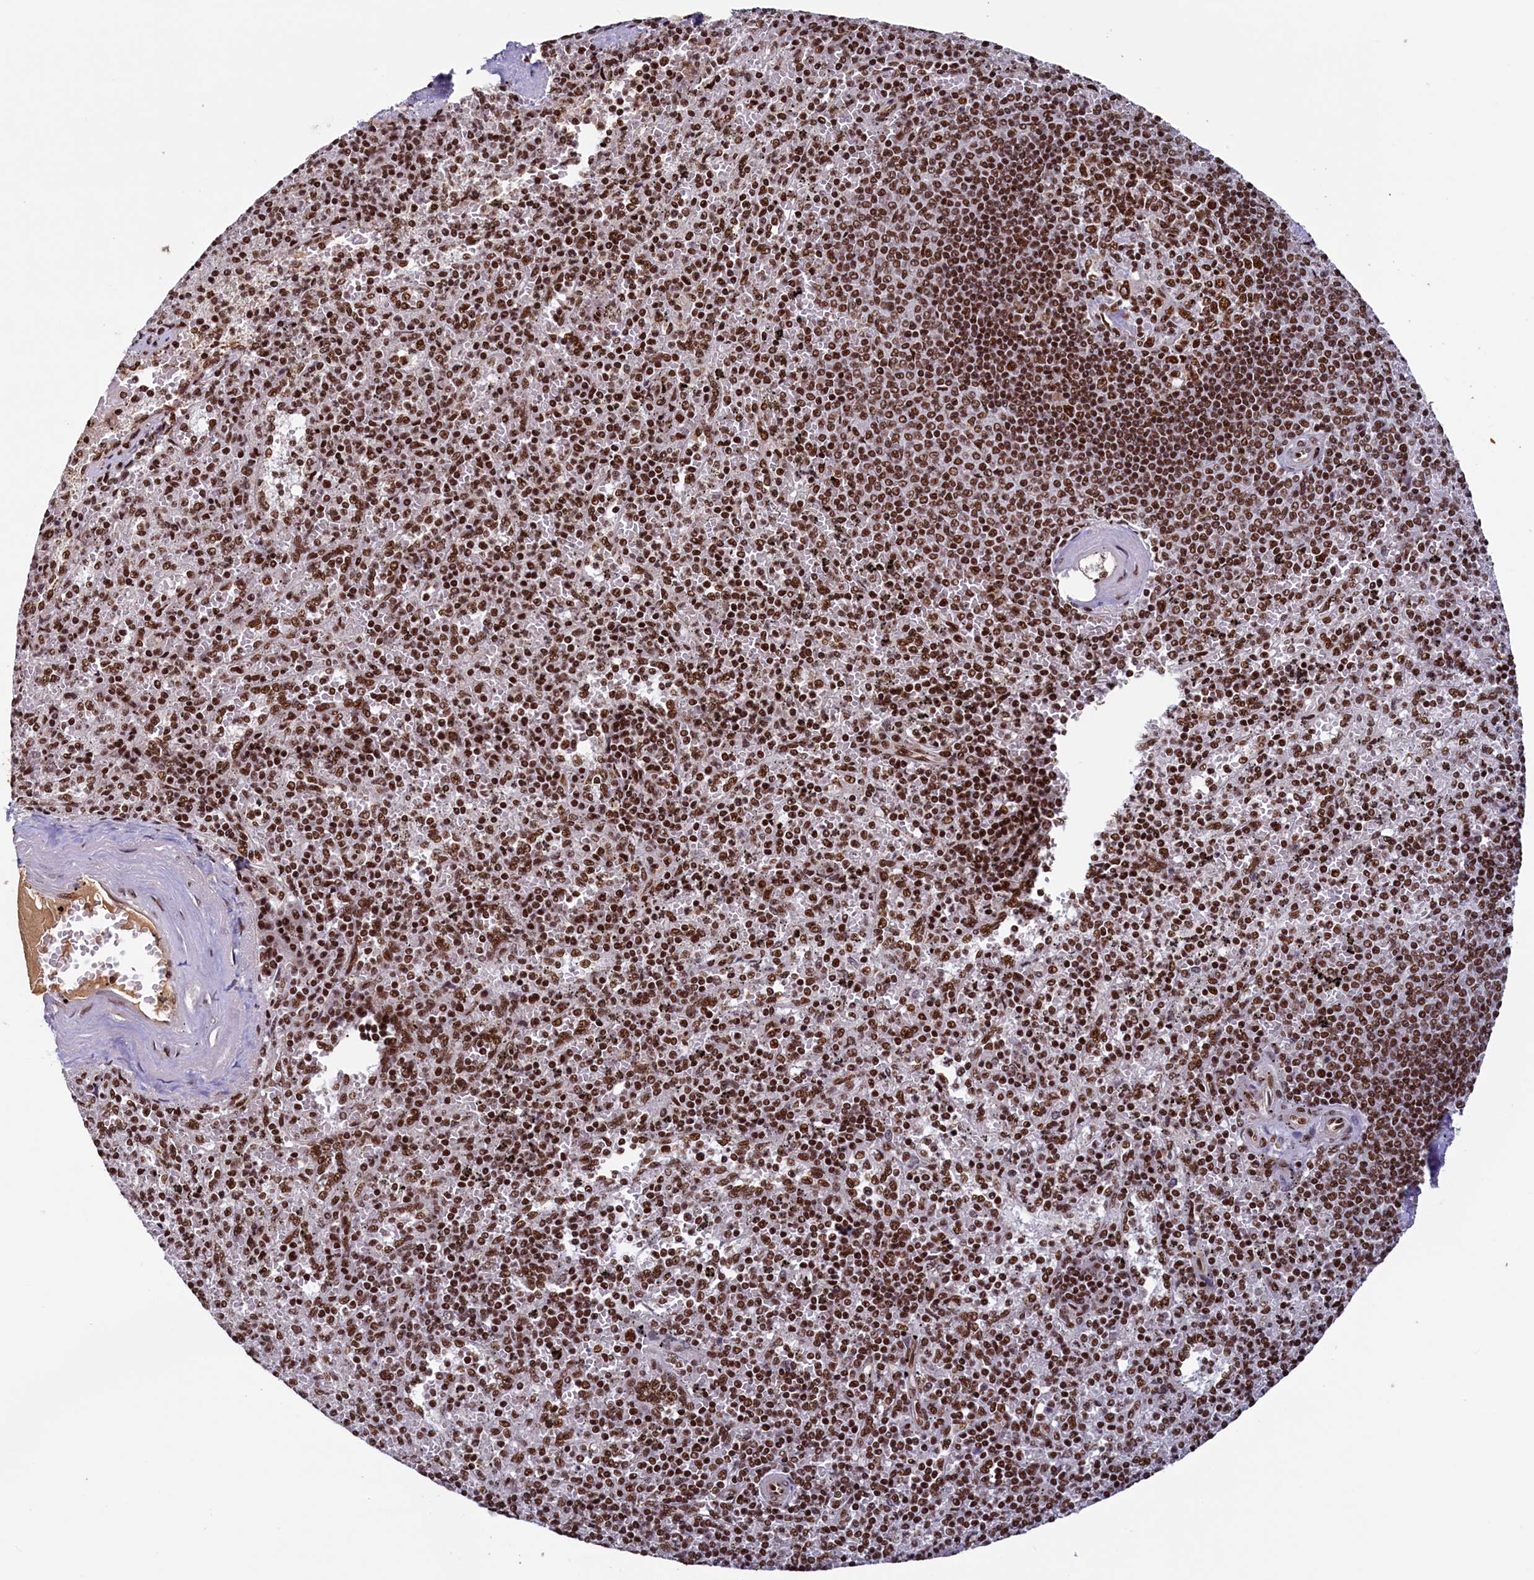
{"staining": {"intensity": "strong", "quantity": ">75%", "location": "nuclear"}, "tissue": "spleen", "cell_type": "Cells in red pulp", "image_type": "normal", "snomed": [{"axis": "morphology", "description": "Normal tissue, NOS"}, {"axis": "topography", "description": "Spleen"}], "caption": "A micrograph showing strong nuclear staining in about >75% of cells in red pulp in normal spleen, as visualized by brown immunohistochemical staining.", "gene": "ZC3H18", "patient": {"sex": "male", "age": 82}}